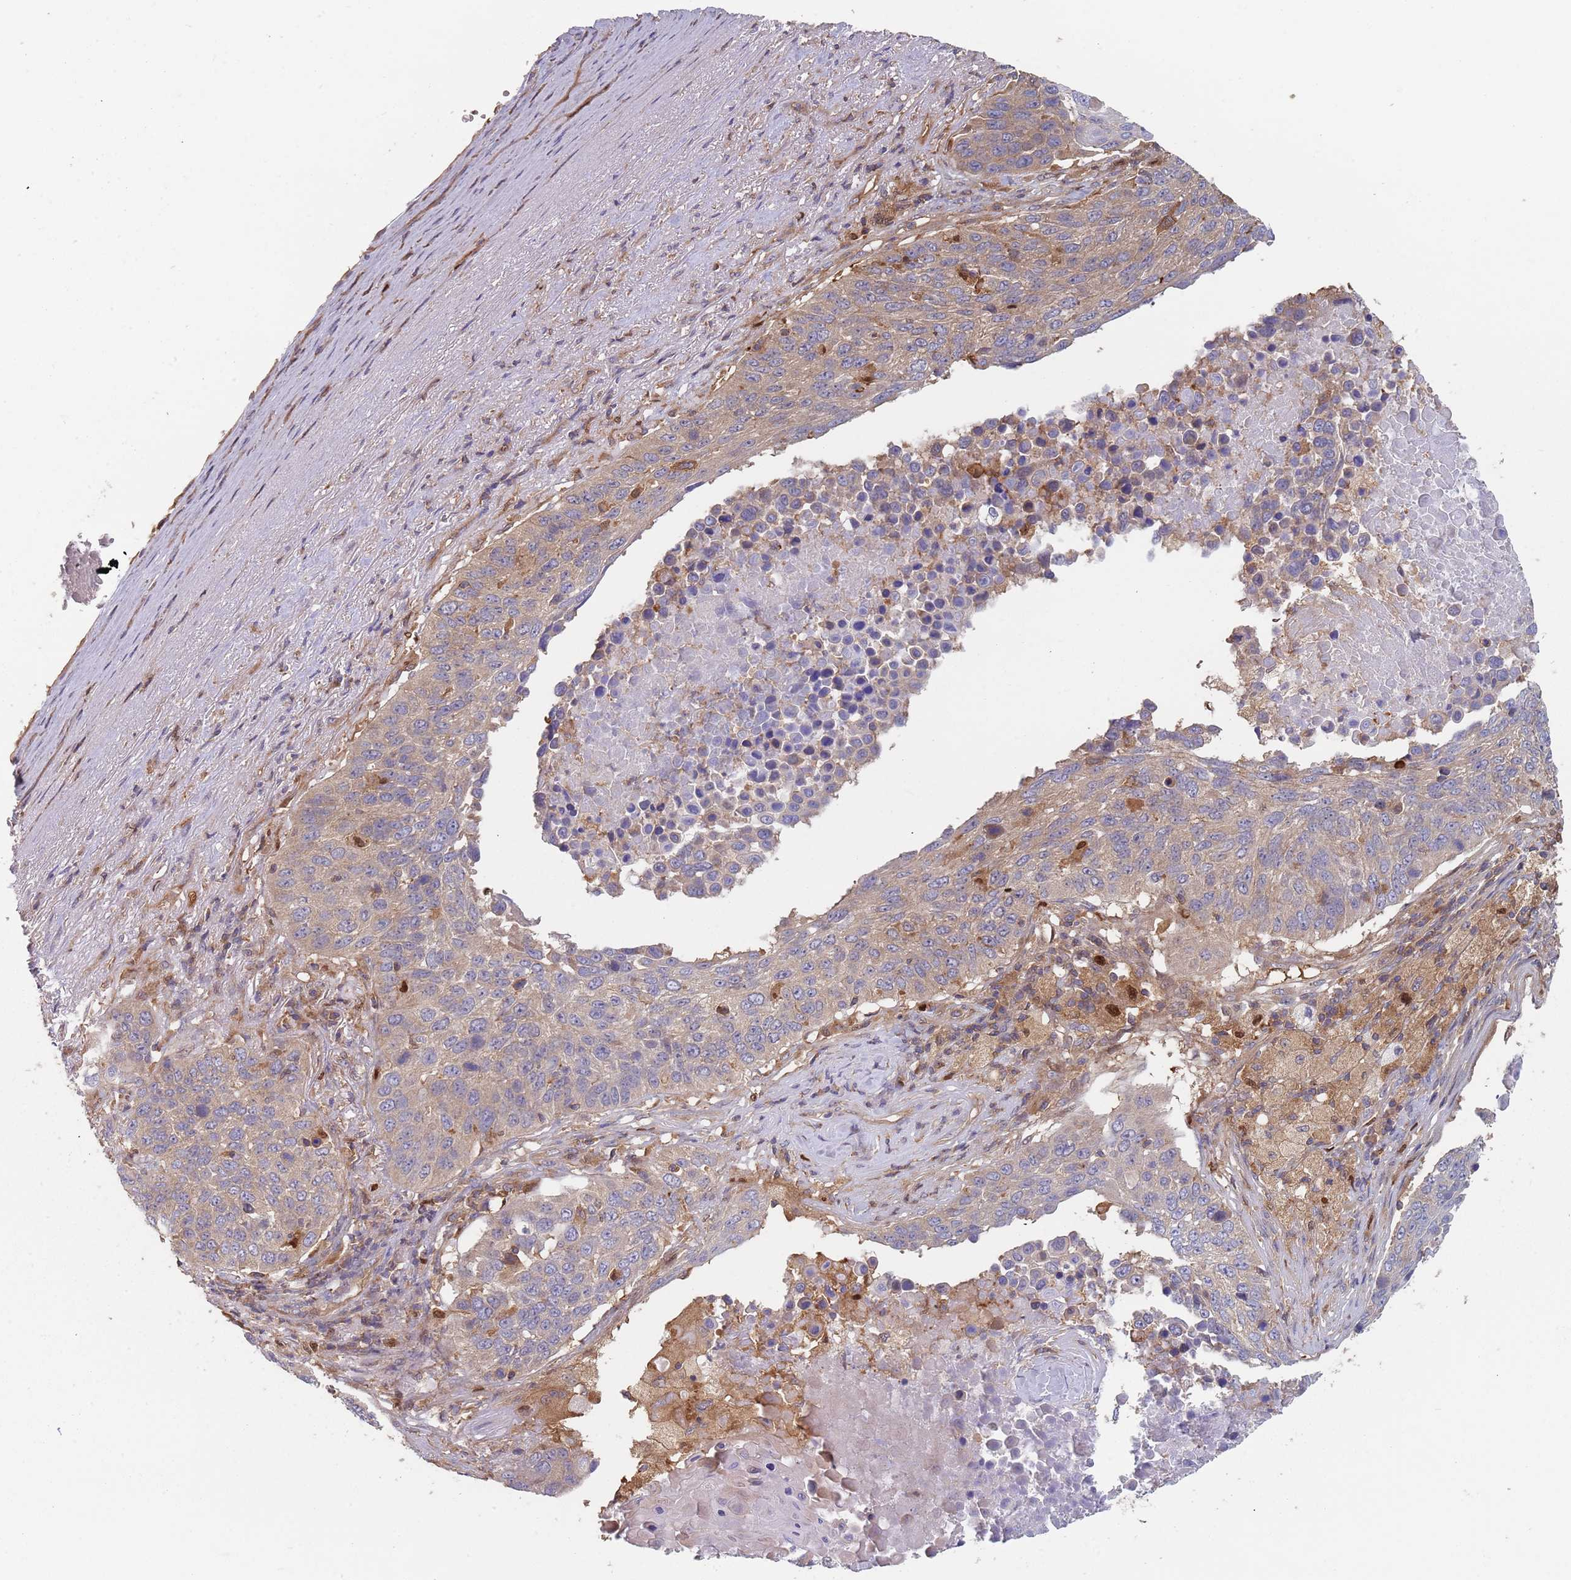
{"staining": {"intensity": "moderate", "quantity": ">75%", "location": "cytoplasmic/membranous"}, "tissue": "lung cancer", "cell_type": "Tumor cells", "image_type": "cancer", "snomed": [{"axis": "morphology", "description": "Normal tissue, NOS"}, {"axis": "morphology", "description": "Squamous cell carcinoma, NOS"}, {"axis": "topography", "description": "Lymph node"}, {"axis": "topography", "description": "Lung"}], "caption": "IHC of lung squamous cell carcinoma displays medium levels of moderate cytoplasmic/membranous staining in about >75% of tumor cells. The protein is shown in brown color, while the nuclei are stained blue.", "gene": "GDI2", "patient": {"sex": "male", "age": 66}}